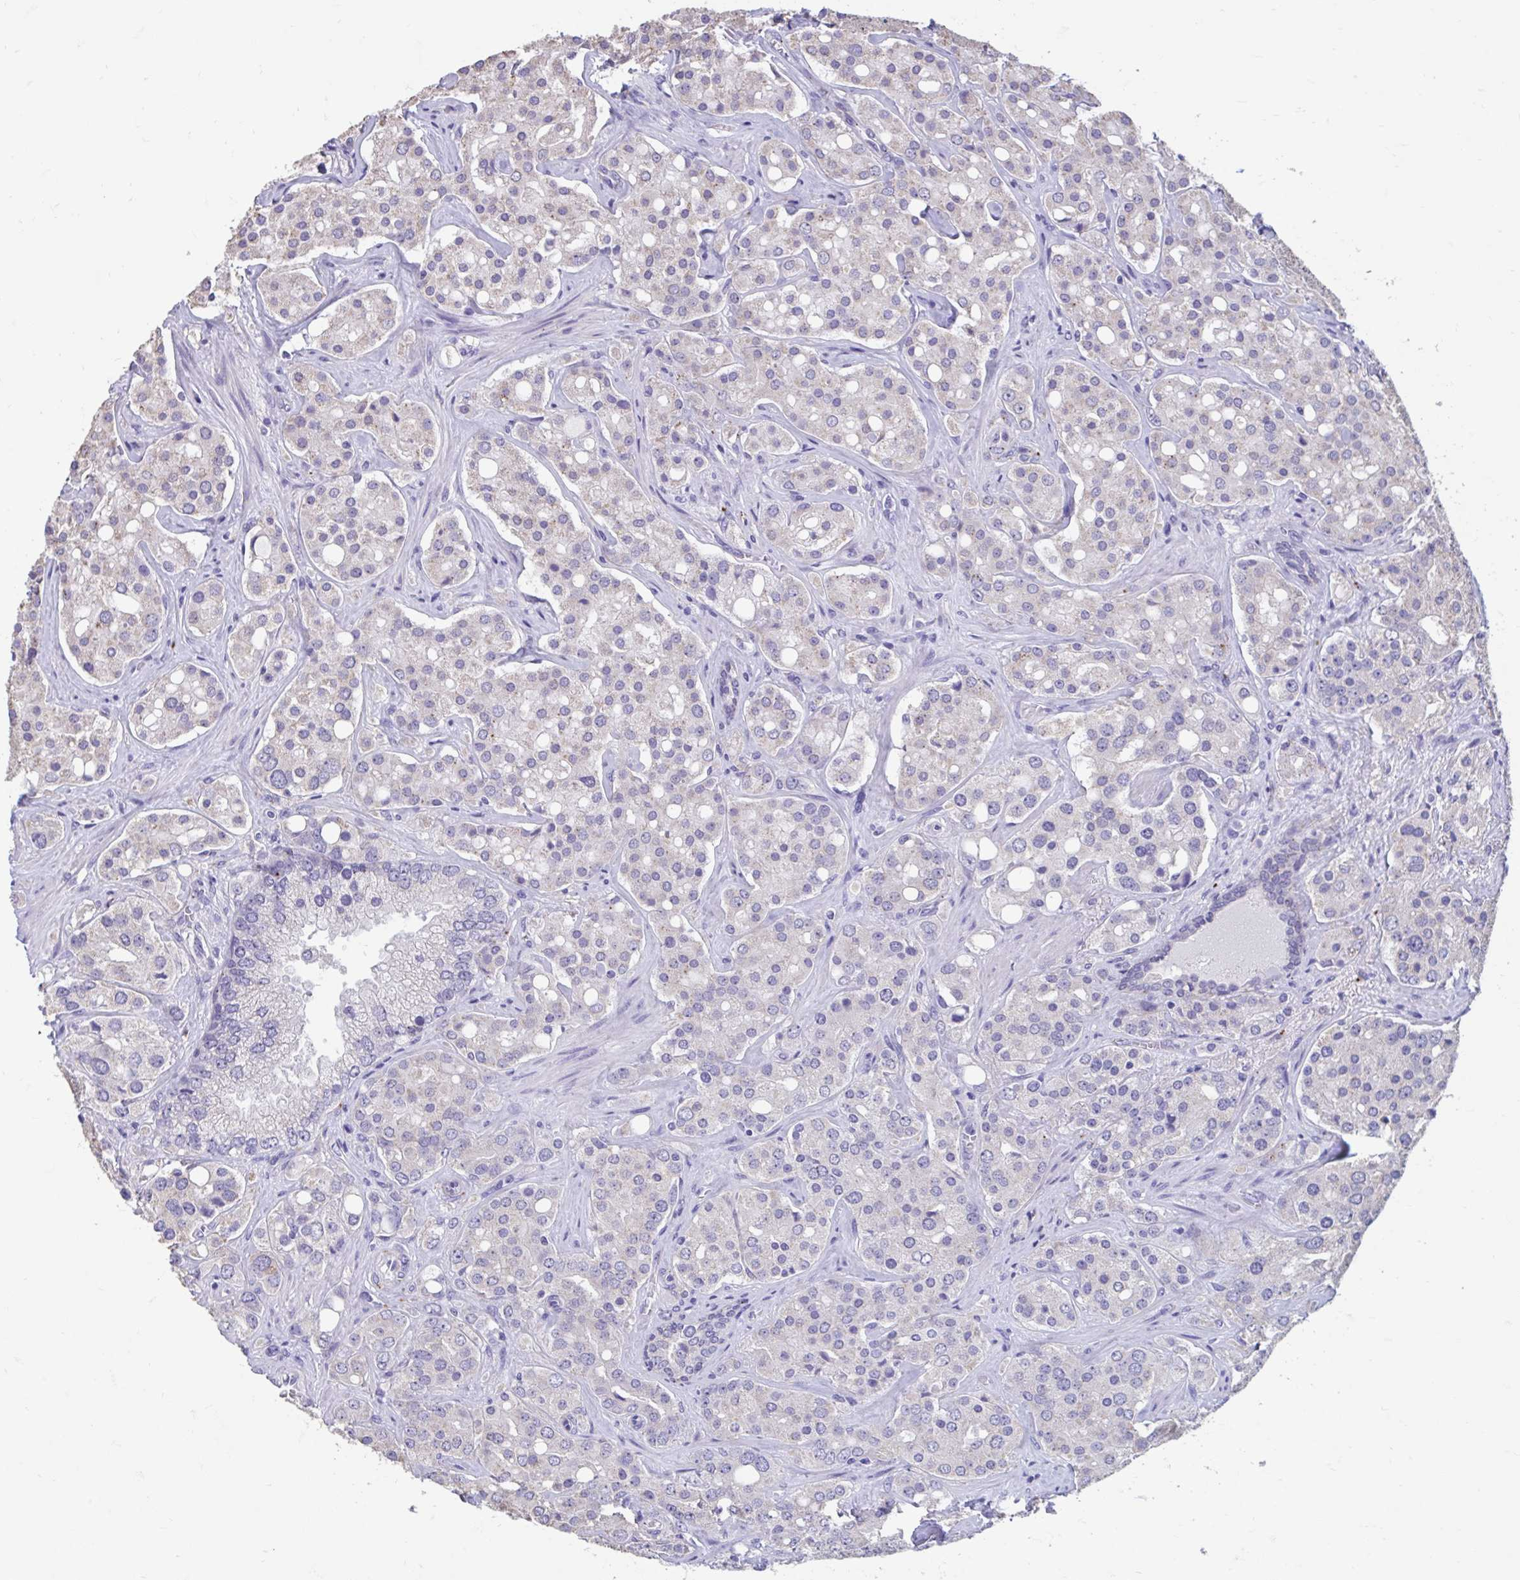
{"staining": {"intensity": "weak", "quantity": "<25%", "location": "cytoplasmic/membranous"}, "tissue": "prostate cancer", "cell_type": "Tumor cells", "image_type": "cancer", "snomed": [{"axis": "morphology", "description": "Adenocarcinoma, High grade"}, {"axis": "topography", "description": "Prostate"}], "caption": "Tumor cells show no significant protein positivity in prostate cancer.", "gene": "GPR162", "patient": {"sex": "male", "age": 67}}